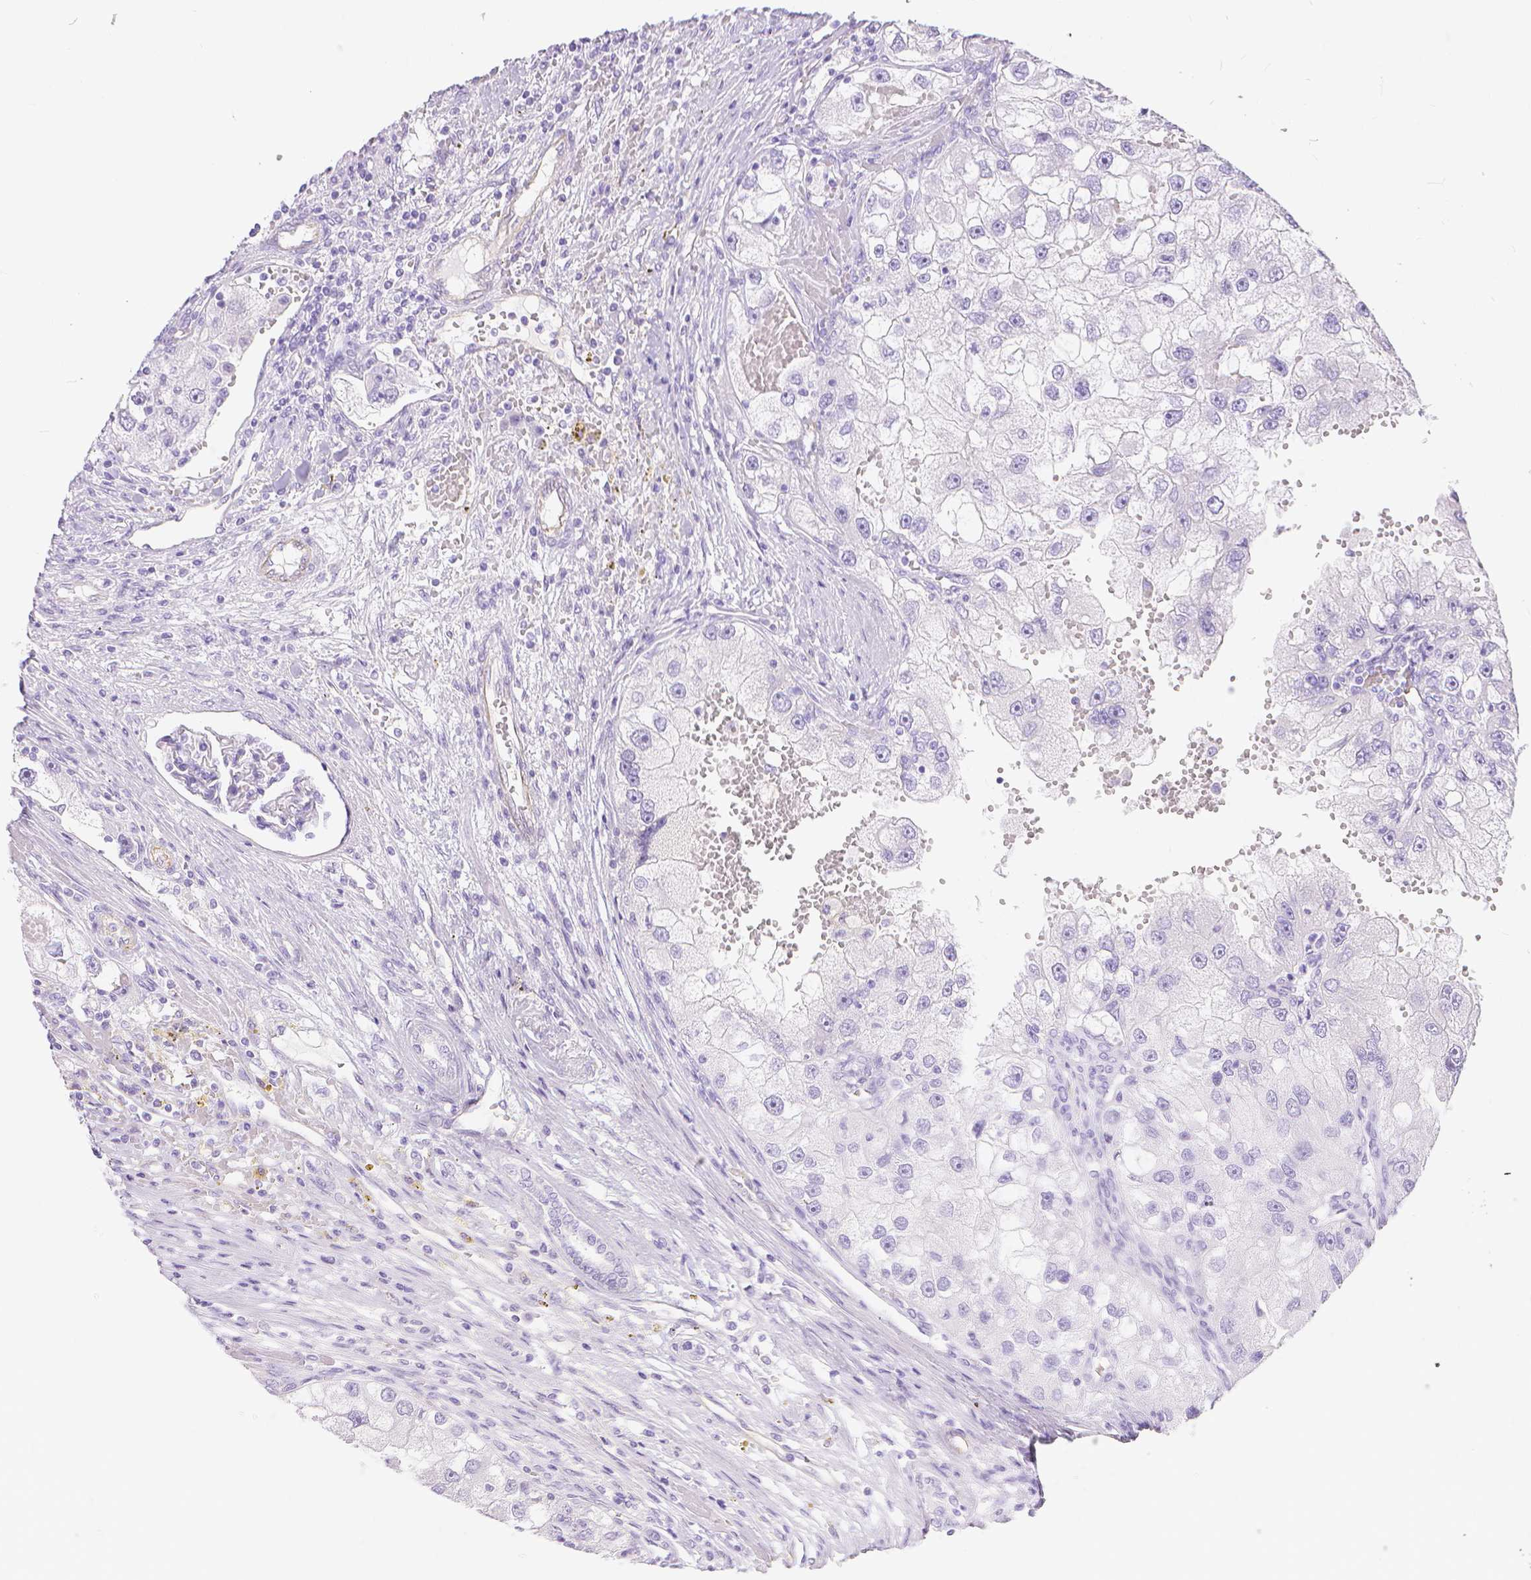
{"staining": {"intensity": "negative", "quantity": "none", "location": "none"}, "tissue": "renal cancer", "cell_type": "Tumor cells", "image_type": "cancer", "snomed": [{"axis": "morphology", "description": "Adenocarcinoma, NOS"}, {"axis": "topography", "description": "Kidney"}], "caption": "A high-resolution image shows immunohistochemistry (IHC) staining of renal cancer (adenocarcinoma), which reveals no significant staining in tumor cells. The staining is performed using DAB (3,3'-diaminobenzidine) brown chromogen with nuclei counter-stained in using hematoxylin.", "gene": "SLC27A5", "patient": {"sex": "male", "age": 63}}